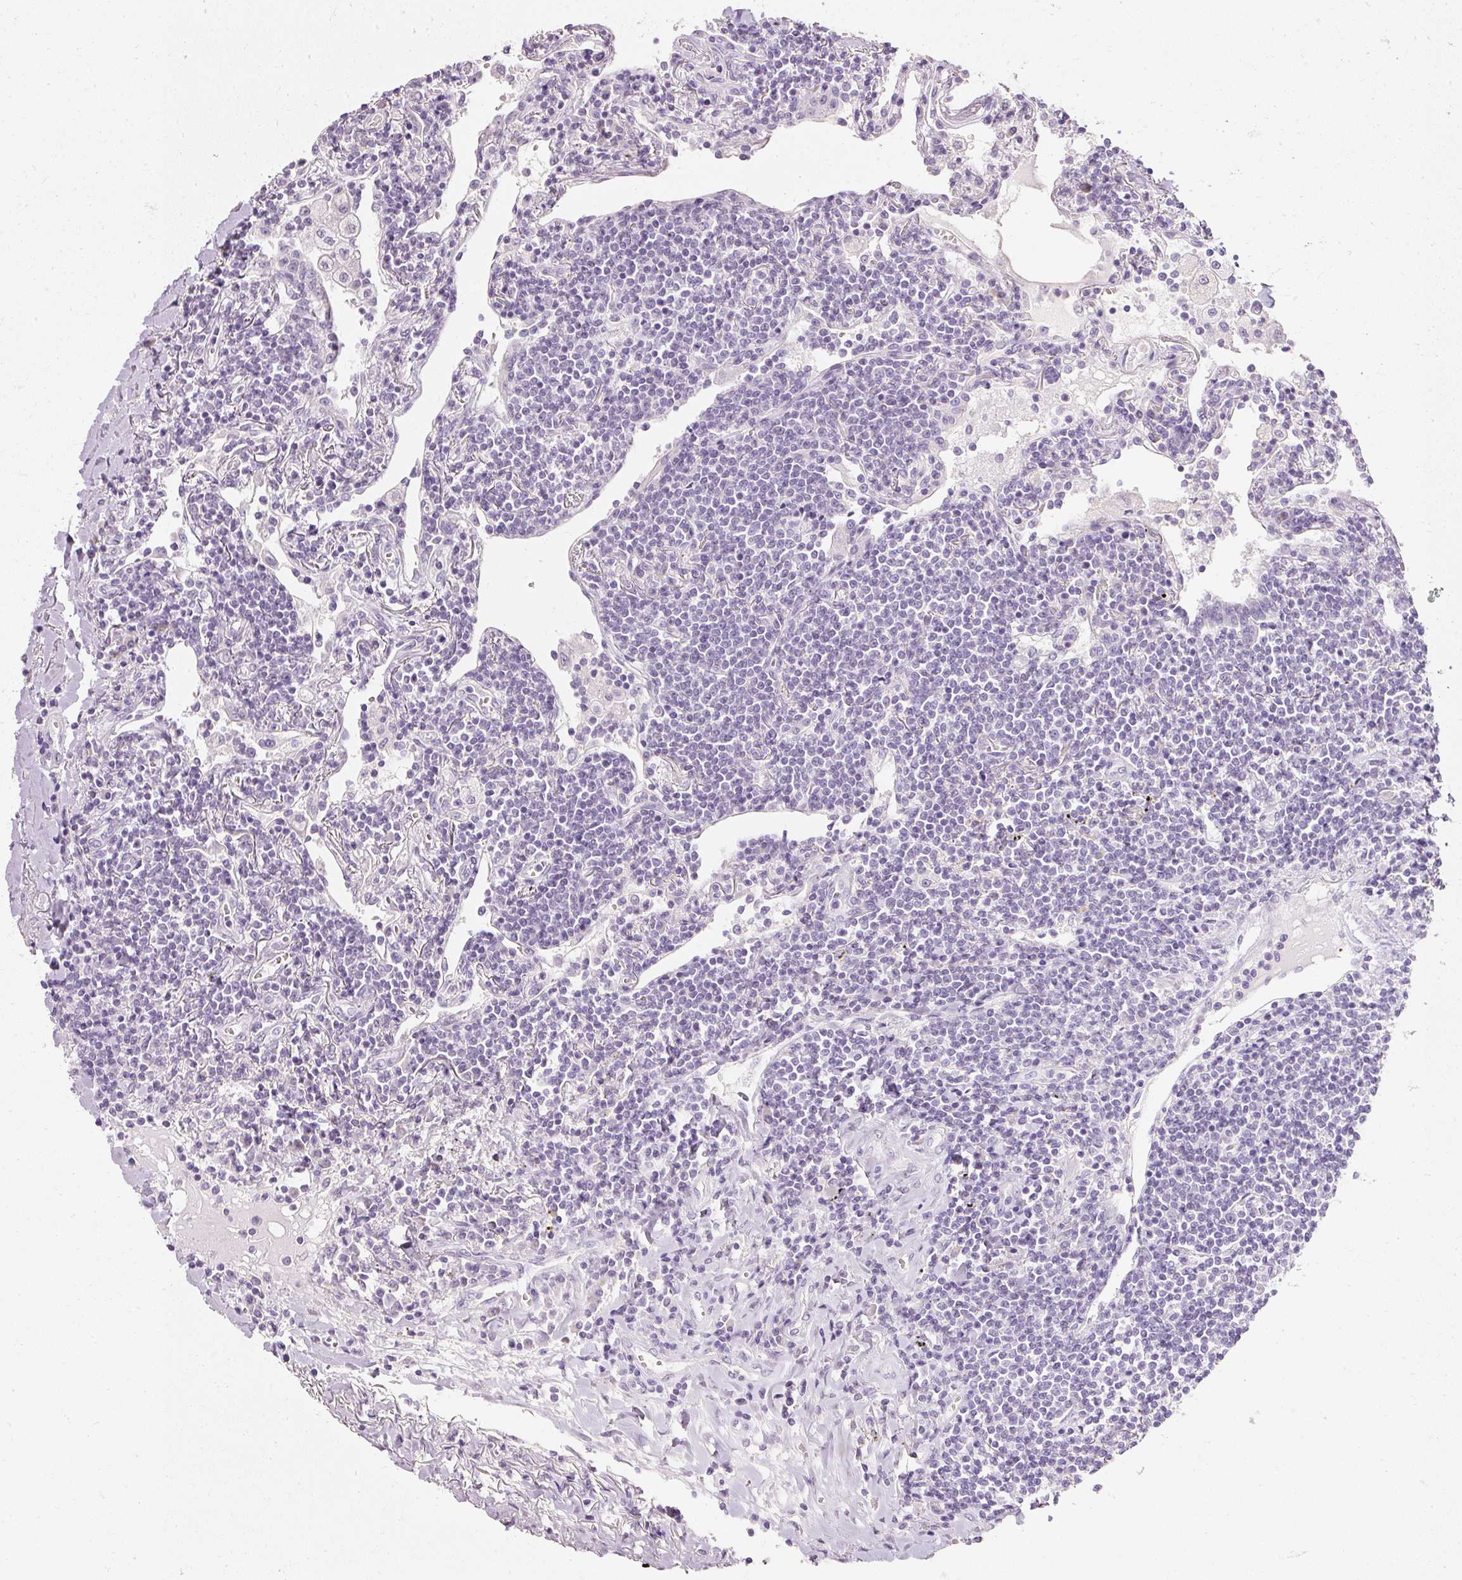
{"staining": {"intensity": "negative", "quantity": "none", "location": "none"}, "tissue": "lymphoma", "cell_type": "Tumor cells", "image_type": "cancer", "snomed": [{"axis": "morphology", "description": "Malignant lymphoma, non-Hodgkin's type, Low grade"}, {"axis": "topography", "description": "Lung"}], "caption": "High magnification brightfield microscopy of malignant lymphoma, non-Hodgkin's type (low-grade) stained with DAB (brown) and counterstained with hematoxylin (blue): tumor cells show no significant staining.", "gene": "ELAVL3", "patient": {"sex": "female", "age": 71}}